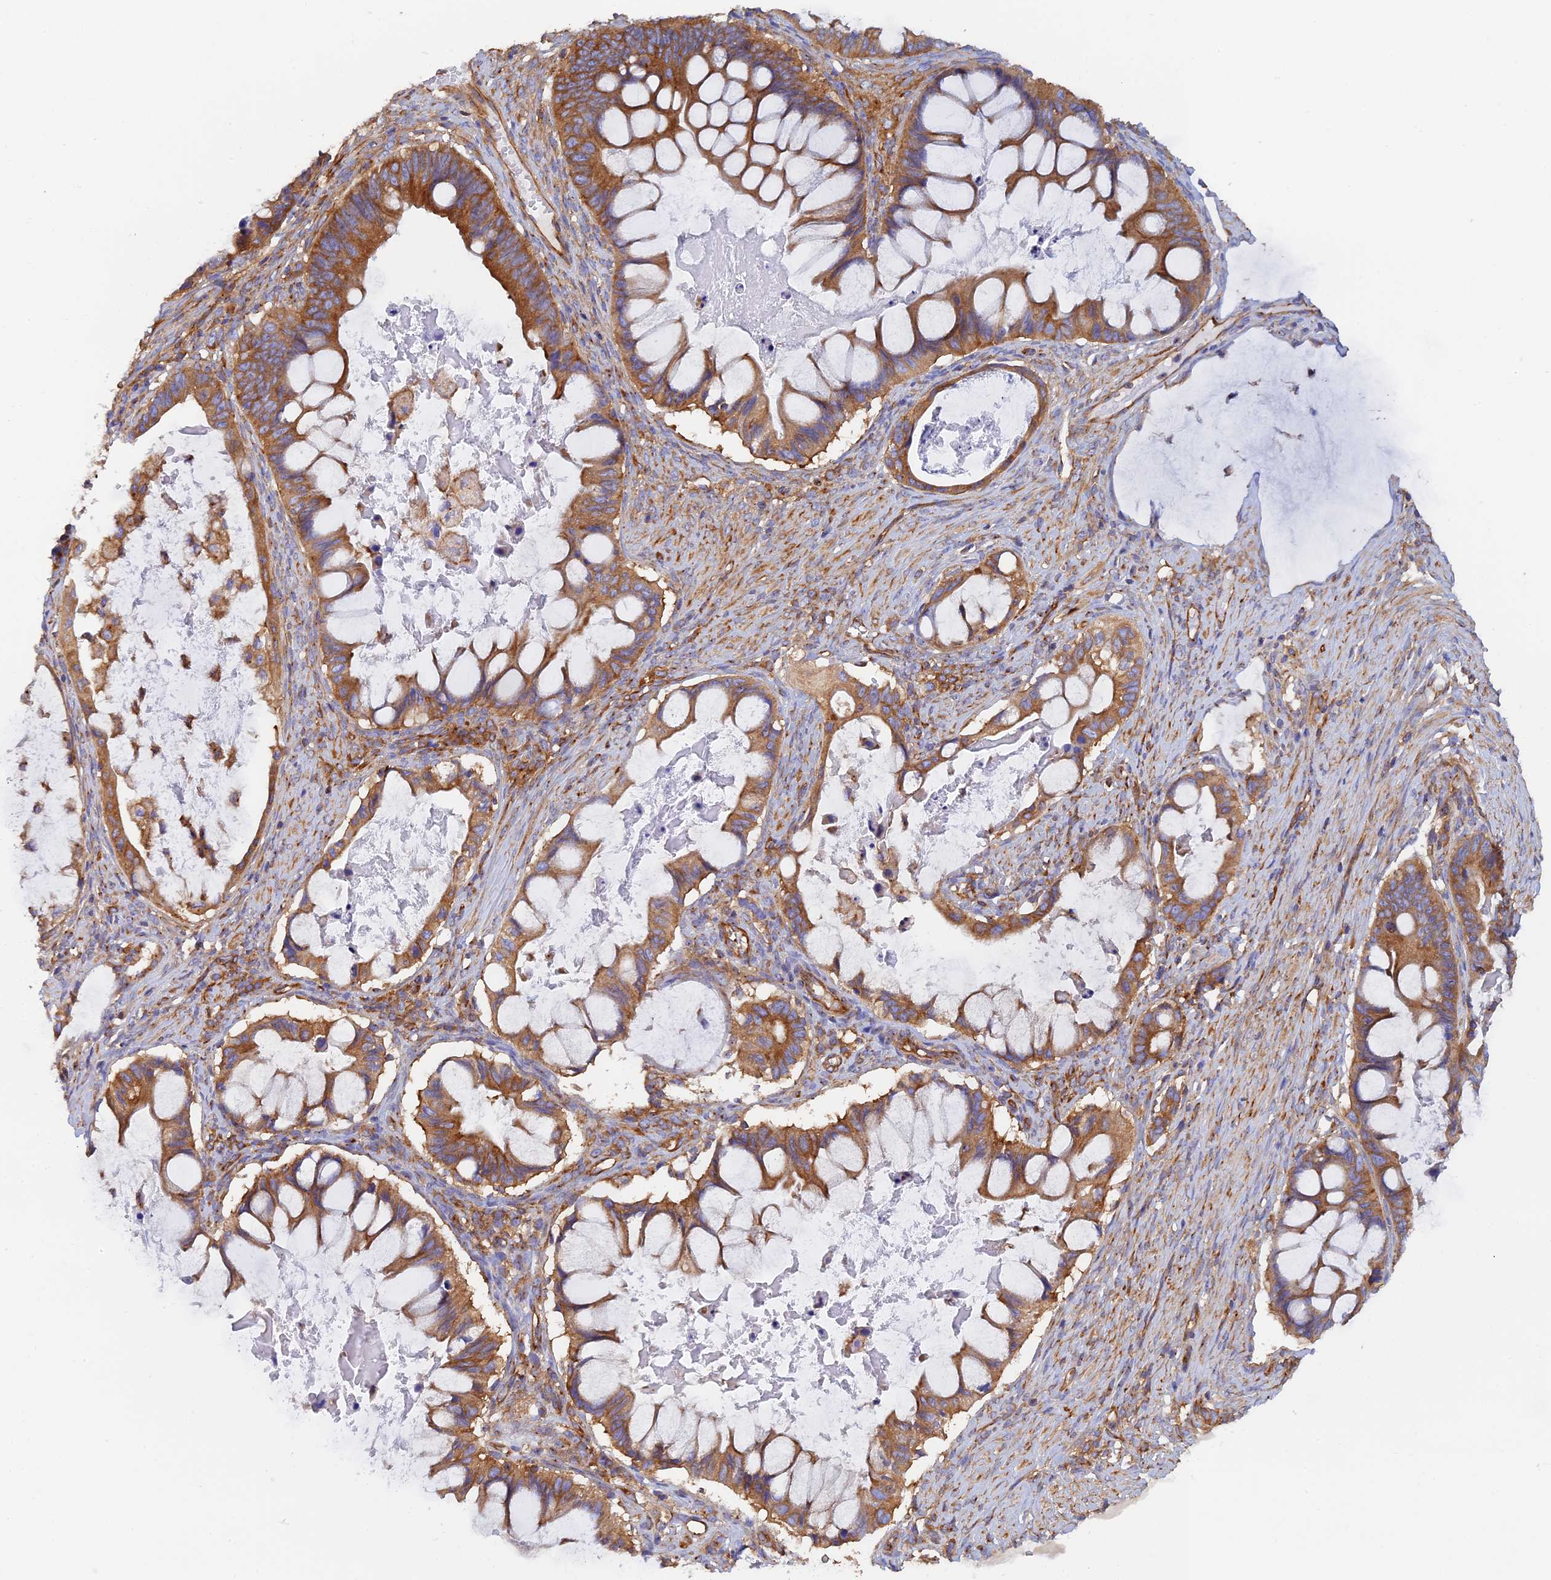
{"staining": {"intensity": "strong", "quantity": ">75%", "location": "cytoplasmic/membranous"}, "tissue": "ovarian cancer", "cell_type": "Tumor cells", "image_type": "cancer", "snomed": [{"axis": "morphology", "description": "Cystadenocarcinoma, mucinous, NOS"}, {"axis": "topography", "description": "Ovary"}], "caption": "DAB (3,3'-diaminobenzidine) immunohistochemical staining of mucinous cystadenocarcinoma (ovarian) displays strong cytoplasmic/membranous protein expression in approximately >75% of tumor cells. The protein is shown in brown color, while the nuclei are stained blue.", "gene": "DCTN2", "patient": {"sex": "female", "age": 61}}